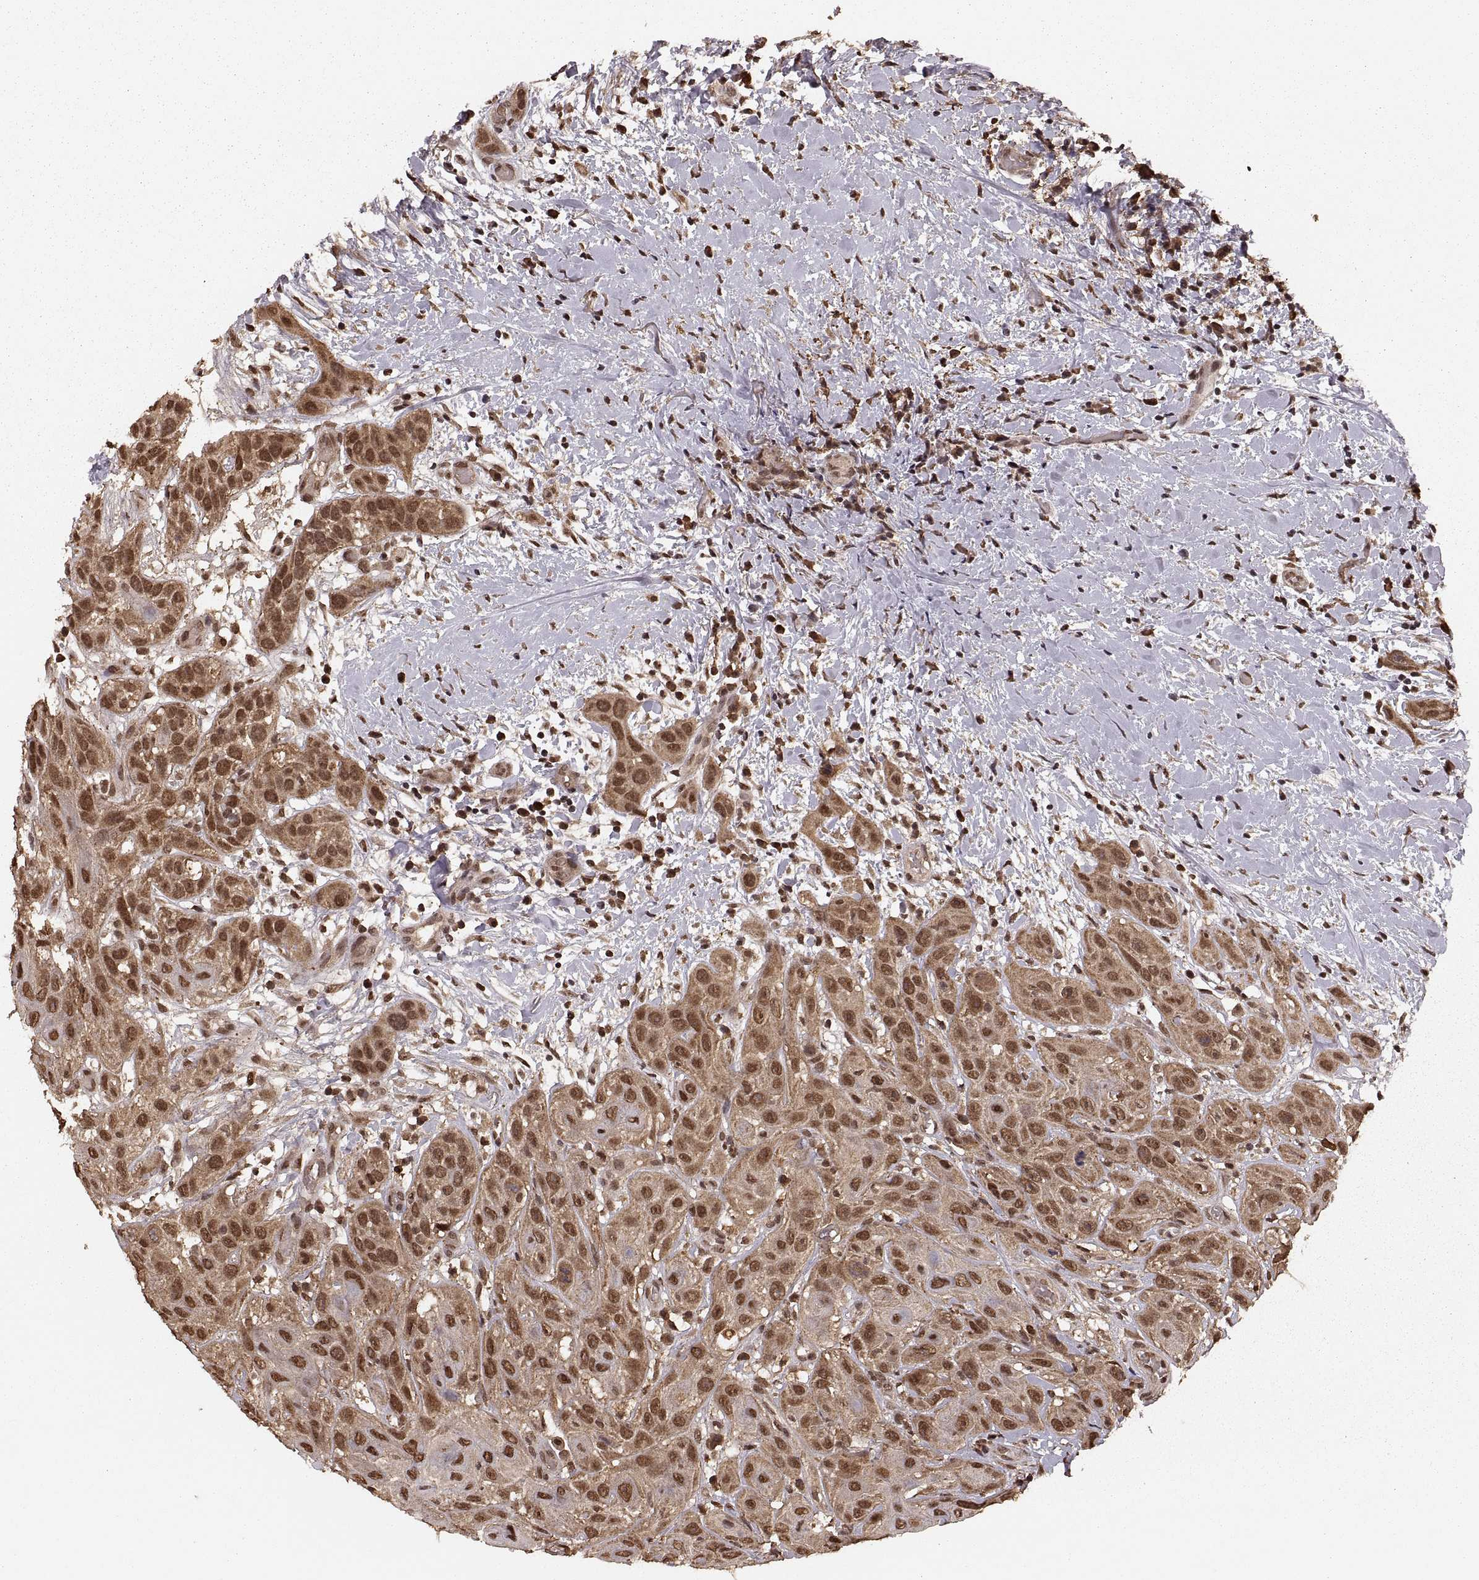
{"staining": {"intensity": "moderate", "quantity": ">75%", "location": "cytoplasmic/membranous,nuclear"}, "tissue": "head and neck cancer", "cell_type": "Tumor cells", "image_type": "cancer", "snomed": [{"axis": "morphology", "description": "Normal tissue, NOS"}, {"axis": "morphology", "description": "Squamous cell carcinoma, NOS"}, {"axis": "topography", "description": "Oral tissue"}, {"axis": "topography", "description": "Salivary gland"}, {"axis": "topography", "description": "Head-Neck"}], "caption": "Tumor cells show moderate cytoplasmic/membranous and nuclear staining in approximately >75% of cells in head and neck squamous cell carcinoma. (IHC, brightfield microscopy, high magnification).", "gene": "RFT1", "patient": {"sex": "female", "age": 62}}